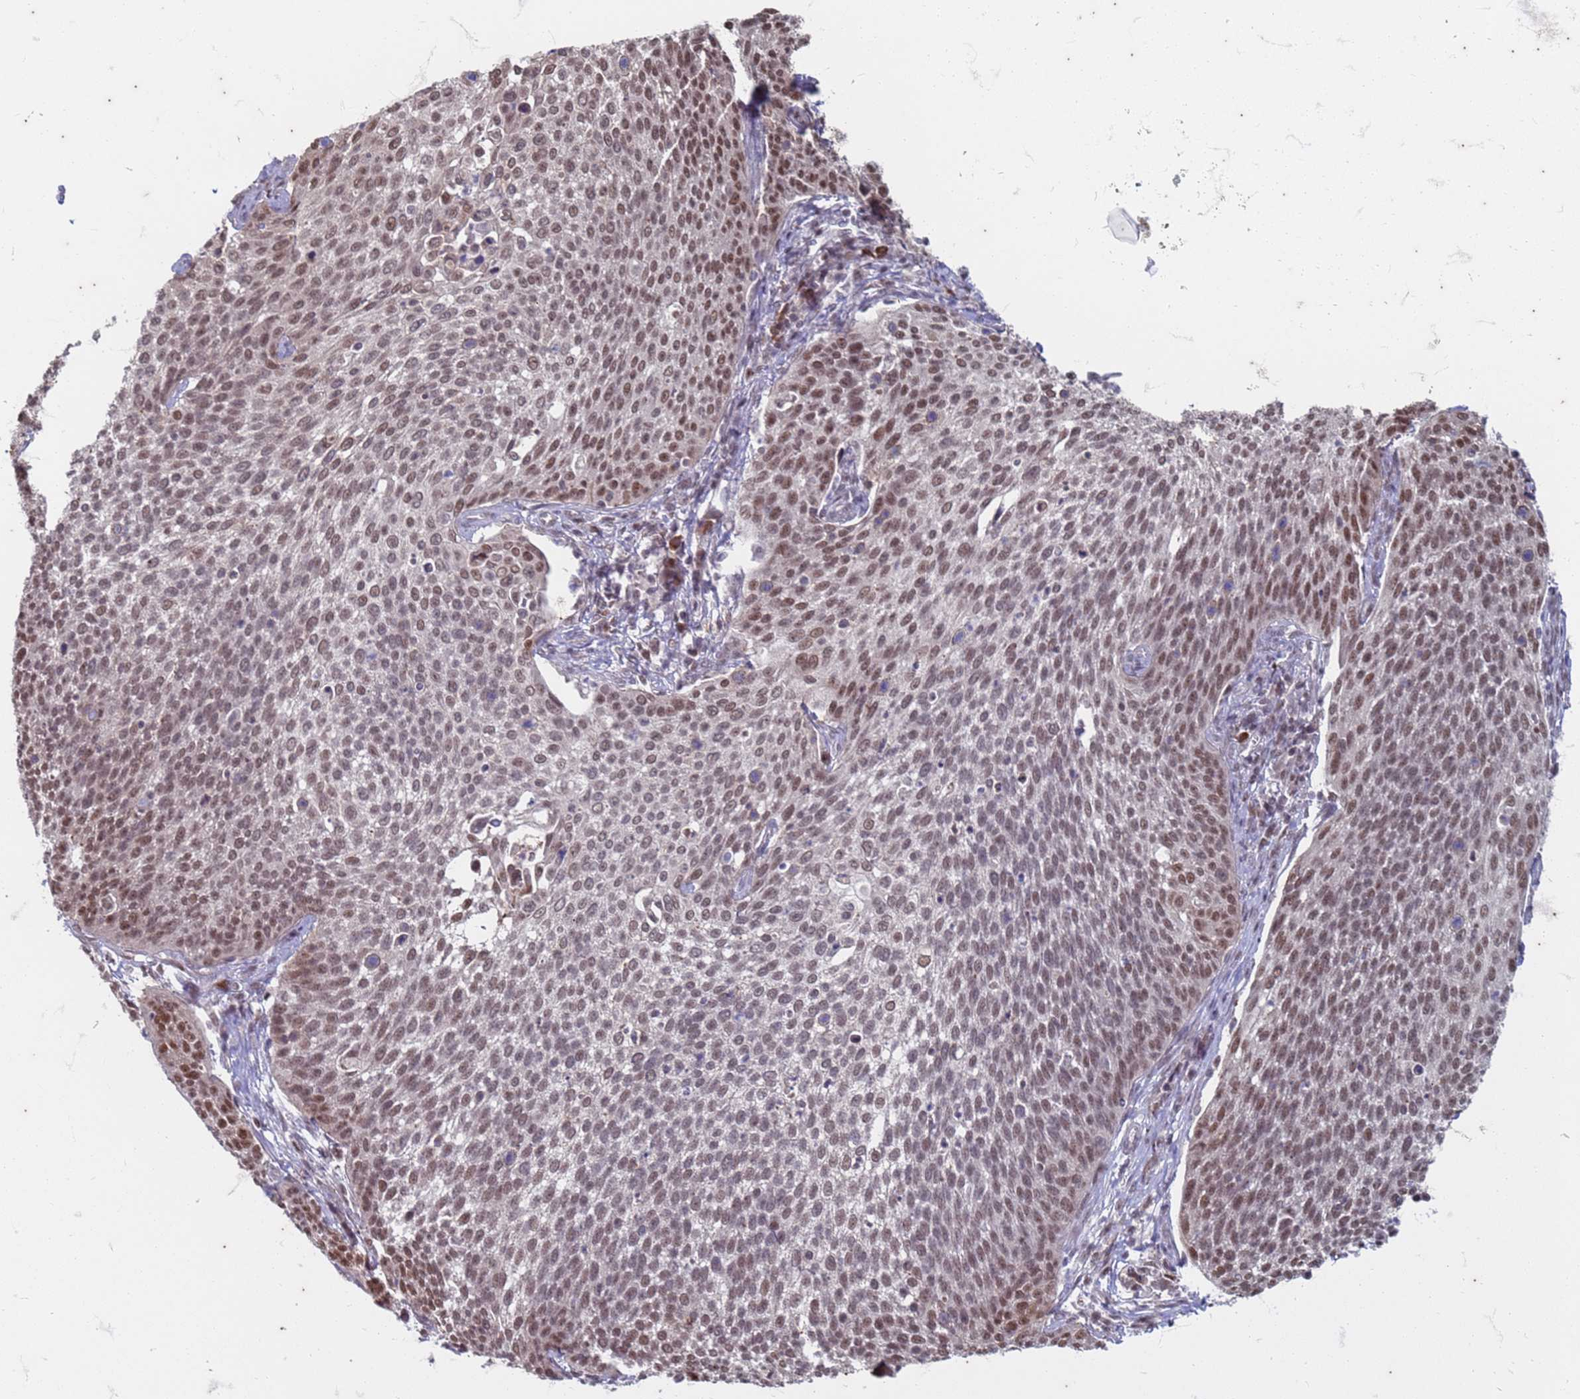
{"staining": {"intensity": "moderate", "quantity": ">75%", "location": "nuclear"}, "tissue": "cervical cancer", "cell_type": "Tumor cells", "image_type": "cancer", "snomed": [{"axis": "morphology", "description": "Squamous cell carcinoma, NOS"}, {"axis": "topography", "description": "Cervix"}], "caption": "Cervical cancer stained with DAB (3,3'-diaminobenzidine) IHC demonstrates medium levels of moderate nuclear expression in approximately >75% of tumor cells. Using DAB (3,3'-diaminobenzidine) (brown) and hematoxylin (blue) stains, captured at high magnification using brightfield microscopy.", "gene": "TRMT6", "patient": {"sex": "female", "age": 34}}